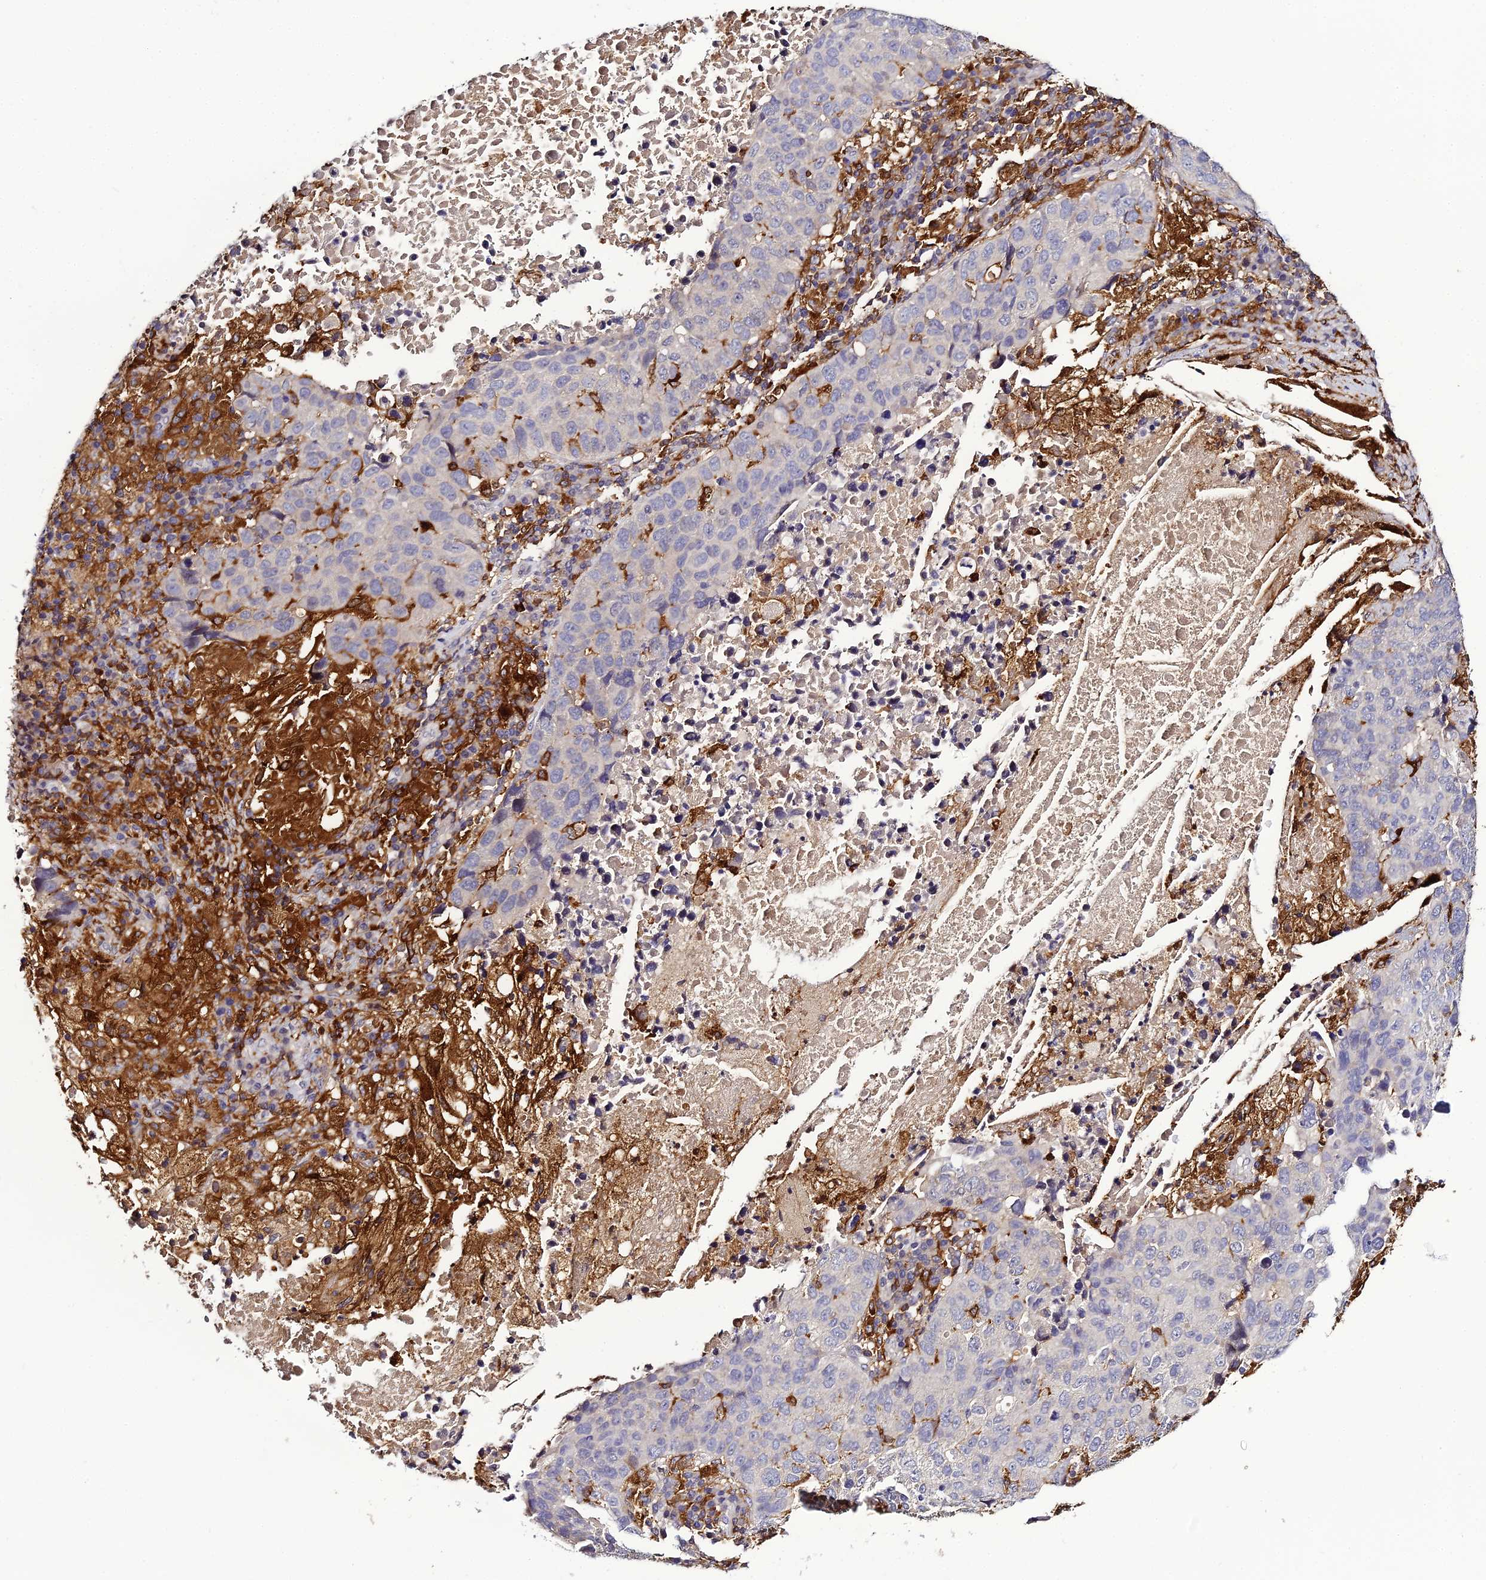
{"staining": {"intensity": "negative", "quantity": "none", "location": "none"}, "tissue": "lung cancer", "cell_type": "Tumor cells", "image_type": "cancer", "snomed": [{"axis": "morphology", "description": "Squamous cell carcinoma, NOS"}, {"axis": "topography", "description": "Lung"}], "caption": "Image shows no significant protein positivity in tumor cells of lung squamous cell carcinoma.", "gene": "IL4I1", "patient": {"sex": "male", "age": 73}}